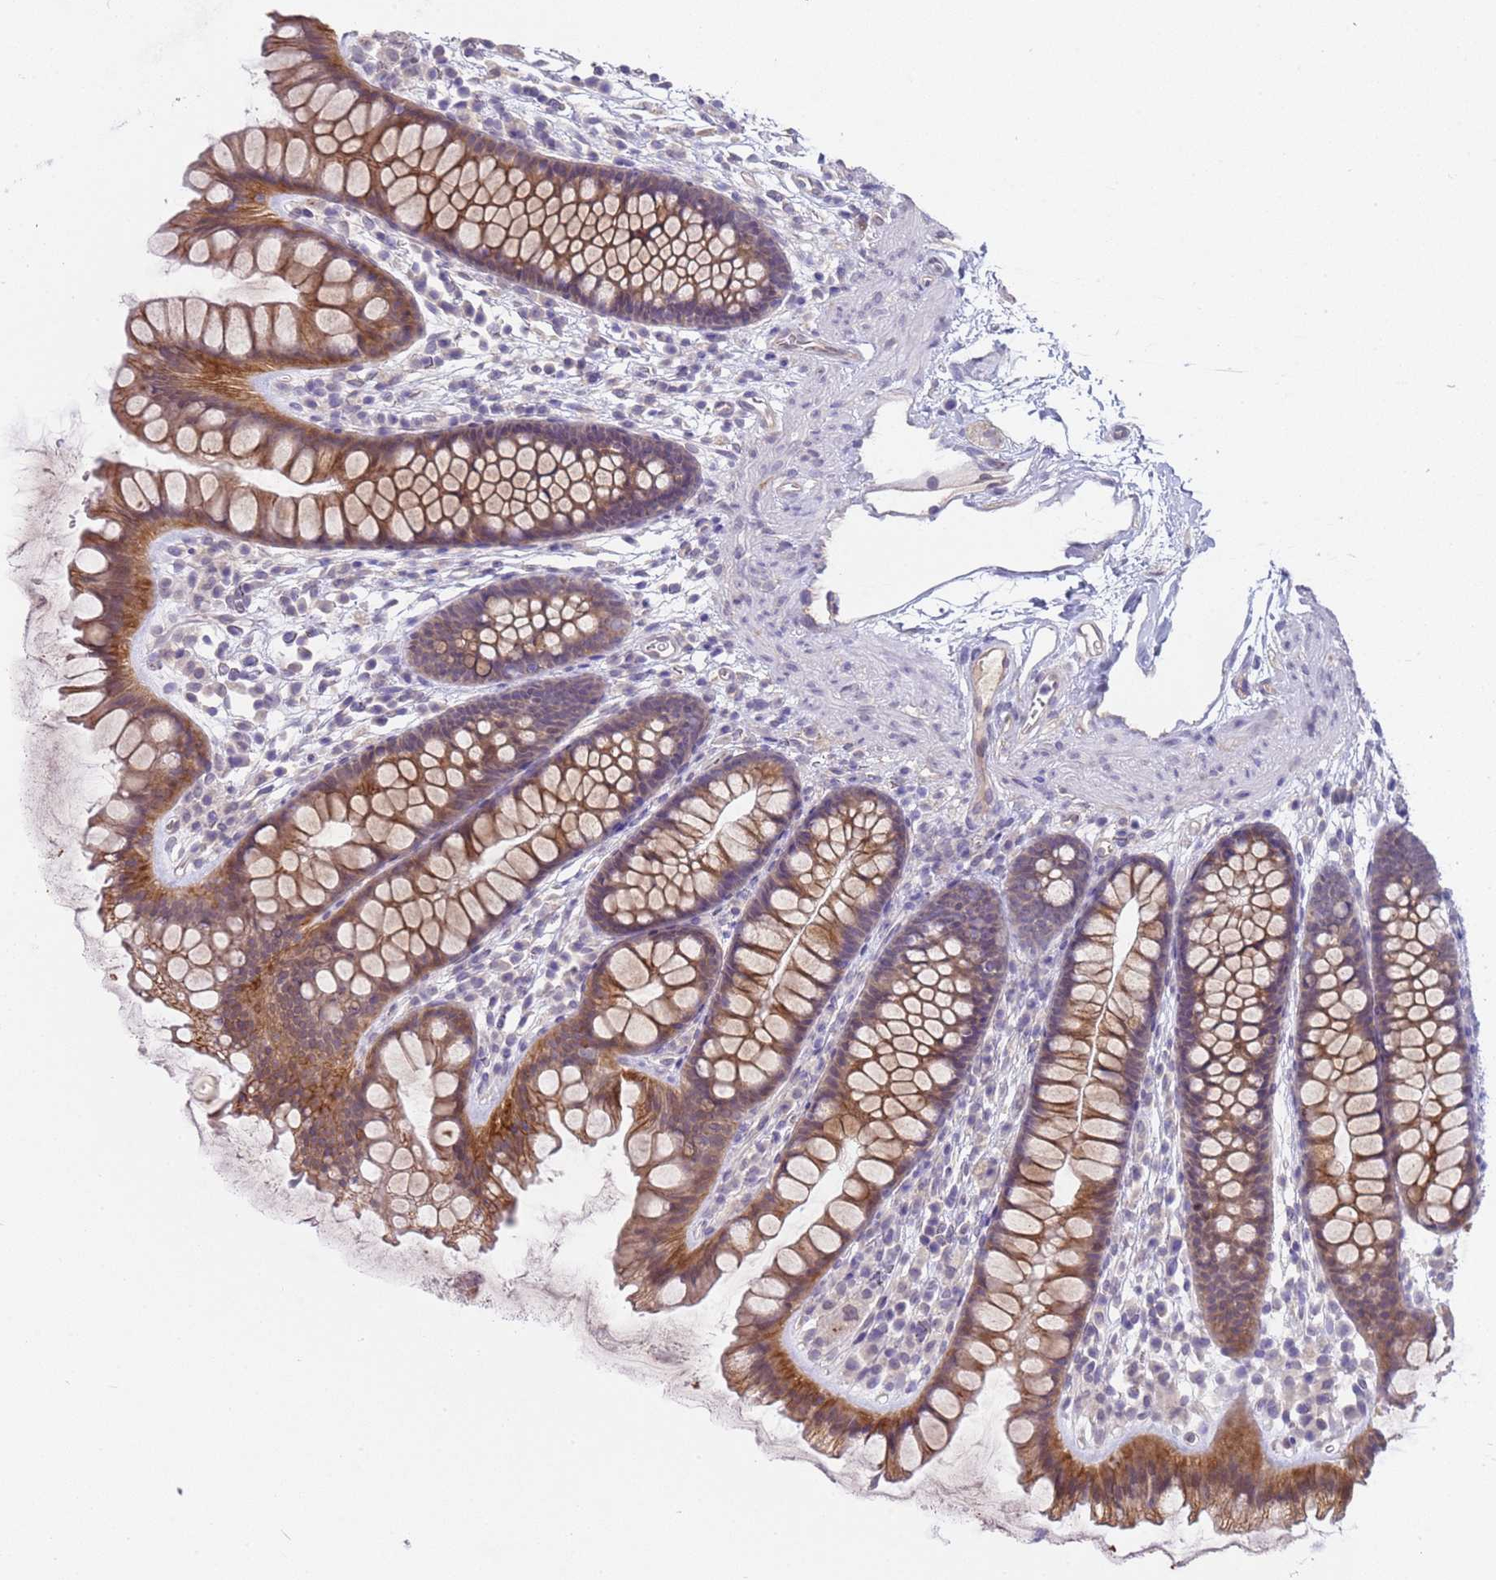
{"staining": {"intensity": "negative", "quantity": "none", "location": "none"}, "tissue": "colon", "cell_type": "Endothelial cells", "image_type": "normal", "snomed": [{"axis": "morphology", "description": "Normal tissue, NOS"}, {"axis": "topography", "description": "Colon"}], "caption": "A histopathology image of colon stained for a protein reveals no brown staining in endothelial cells. The staining is performed using DAB (3,3'-diaminobenzidine) brown chromogen with nuclei counter-stained in using hematoxylin.", "gene": "TRMT10A", "patient": {"sex": "female", "age": 62}}